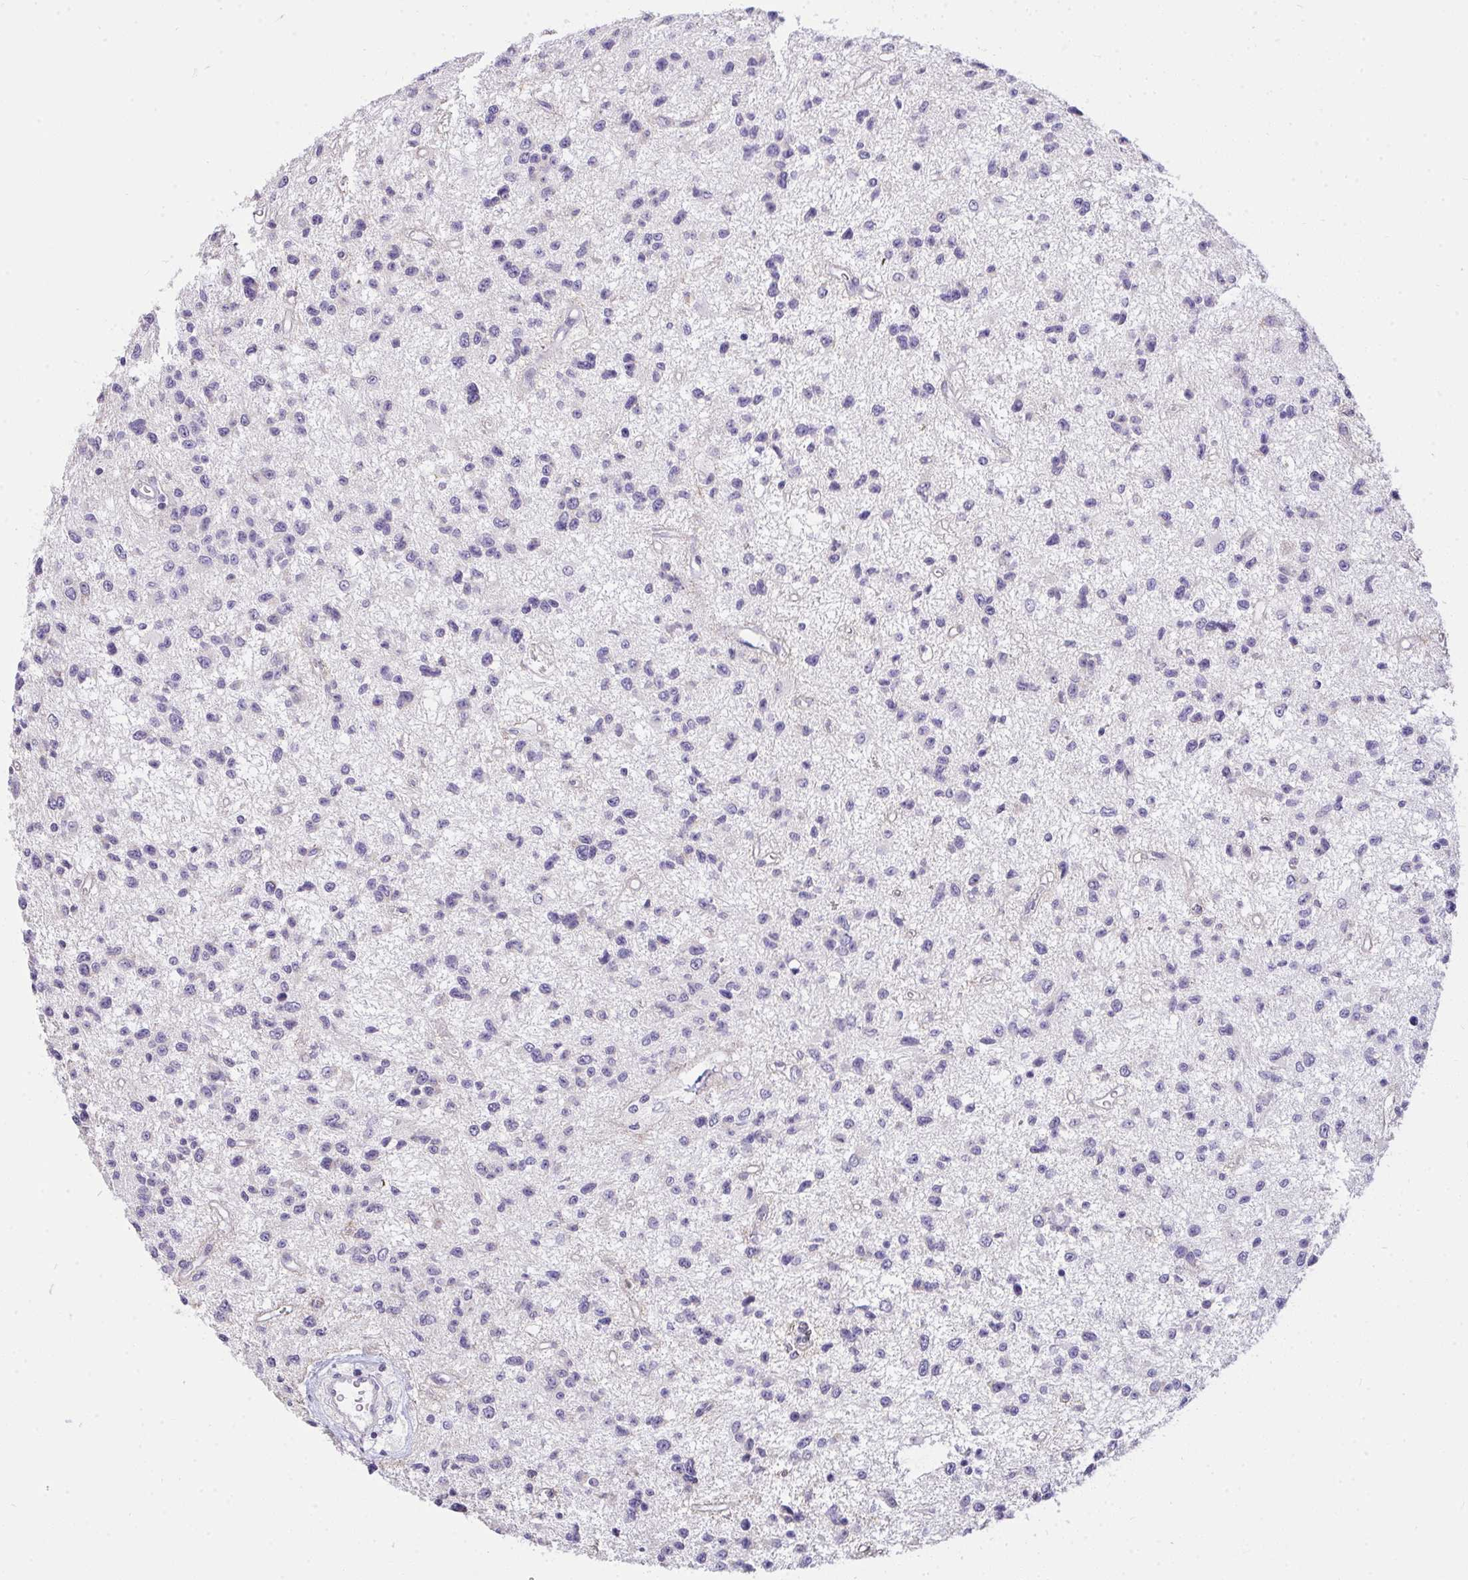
{"staining": {"intensity": "negative", "quantity": "none", "location": "none"}, "tissue": "glioma", "cell_type": "Tumor cells", "image_type": "cancer", "snomed": [{"axis": "morphology", "description": "Glioma, malignant, Low grade"}, {"axis": "topography", "description": "Brain"}], "caption": "Low-grade glioma (malignant) stained for a protein using IHC exhibits no staining tumor cells.", "gene": "VGLL3", "patient": {"sex": "male", "age": 43}}